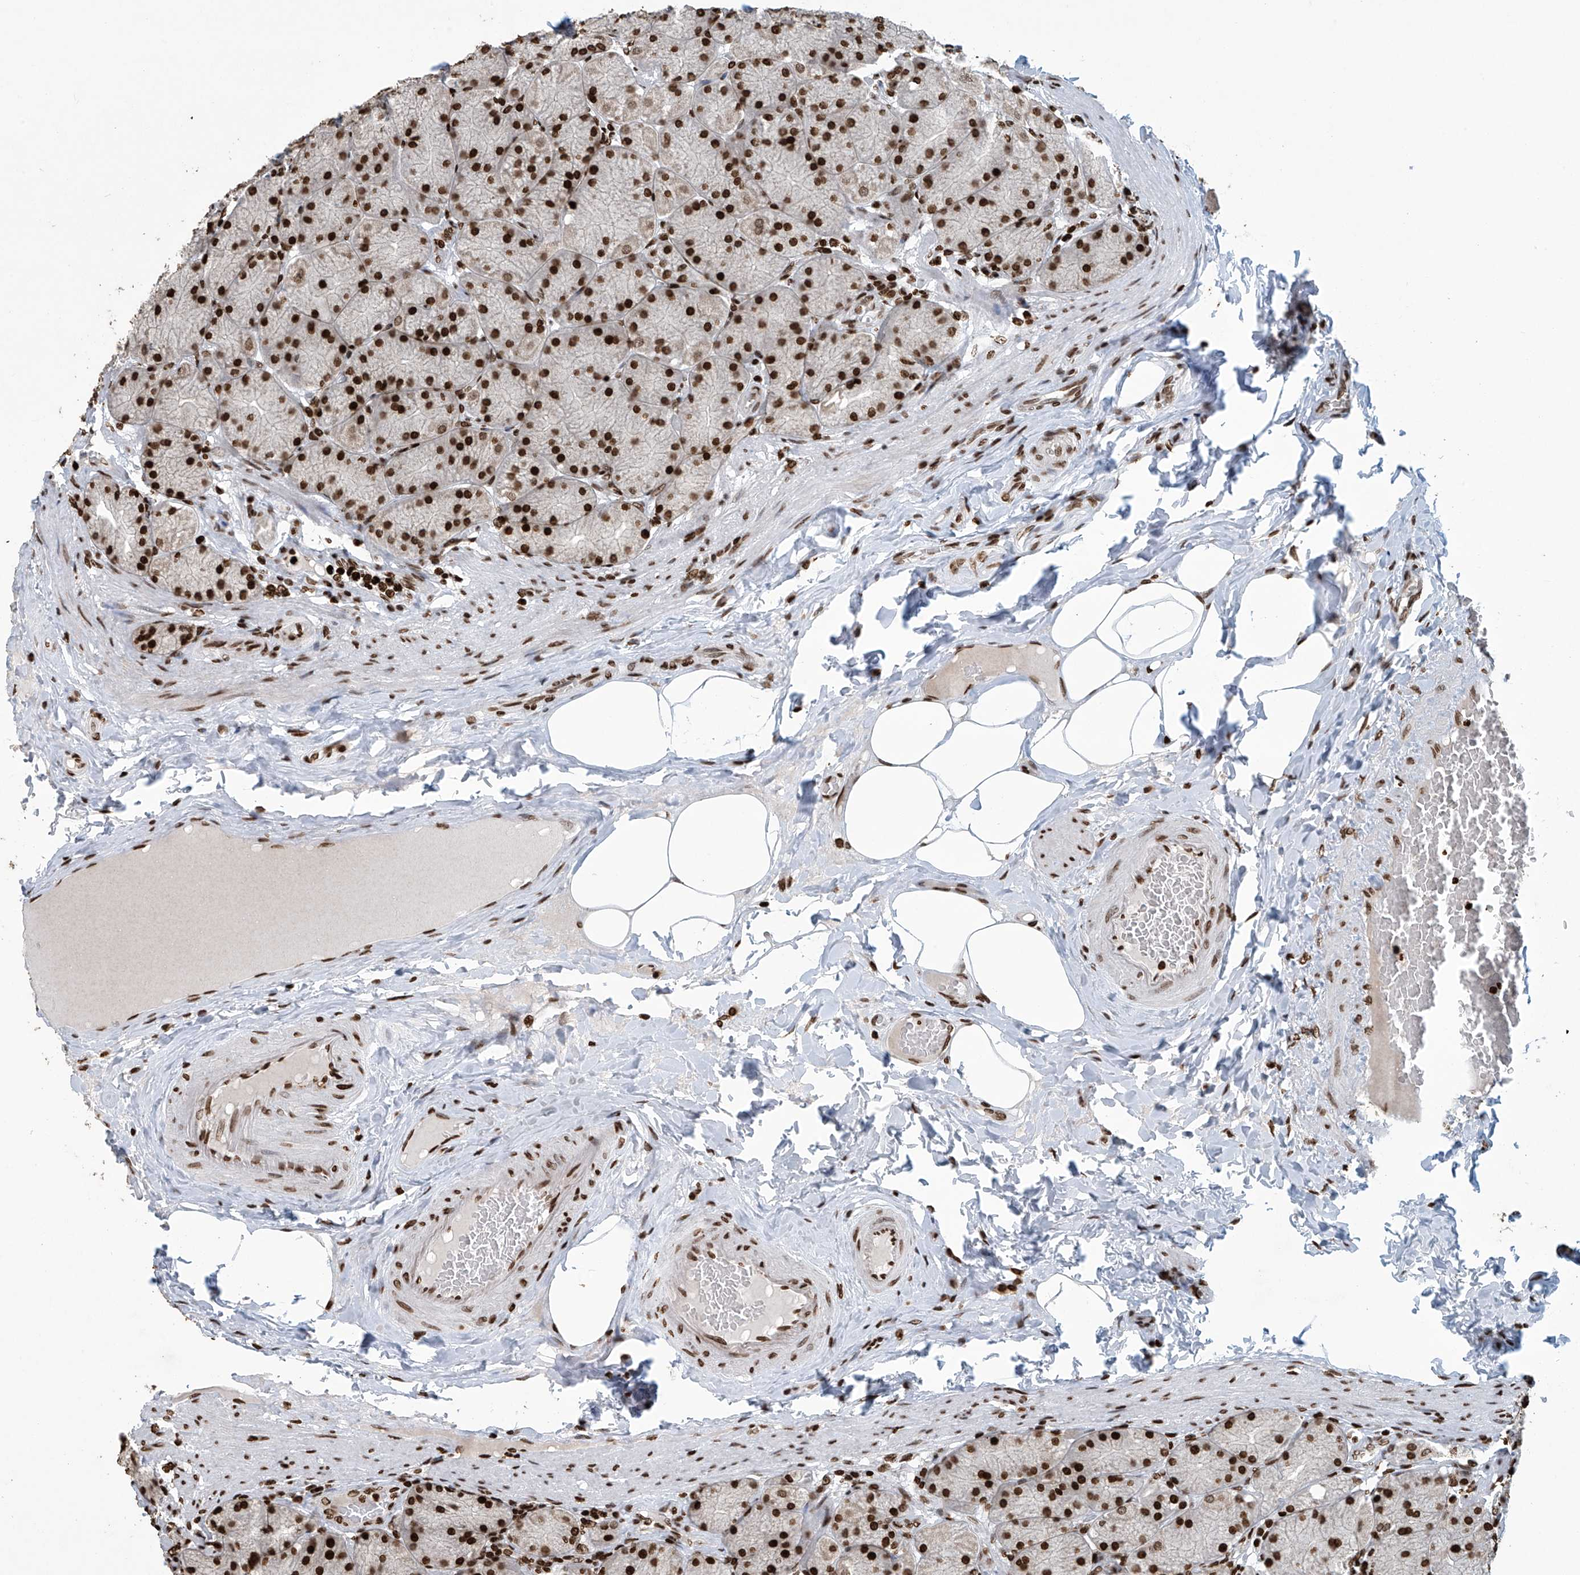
{"staining": {"intensity": "strong", "quantity": ">75%", "location": "nuclear"}, "tissue": "stomach", "cell_type": "Glandular cells", "image_type": "normal", "snomed": [{"axis": "morphology", "description": "Normal tissue, NOS"}, {"axis": "topography", "description": "Stomach, upper"}], "caption": "Glandular cells reveal high levels of strong nuclear expression in approximately >75% of cells in unremarkable stomach.", "gene": "H4C16", "patient": {"sex": "female", "age": 56}}